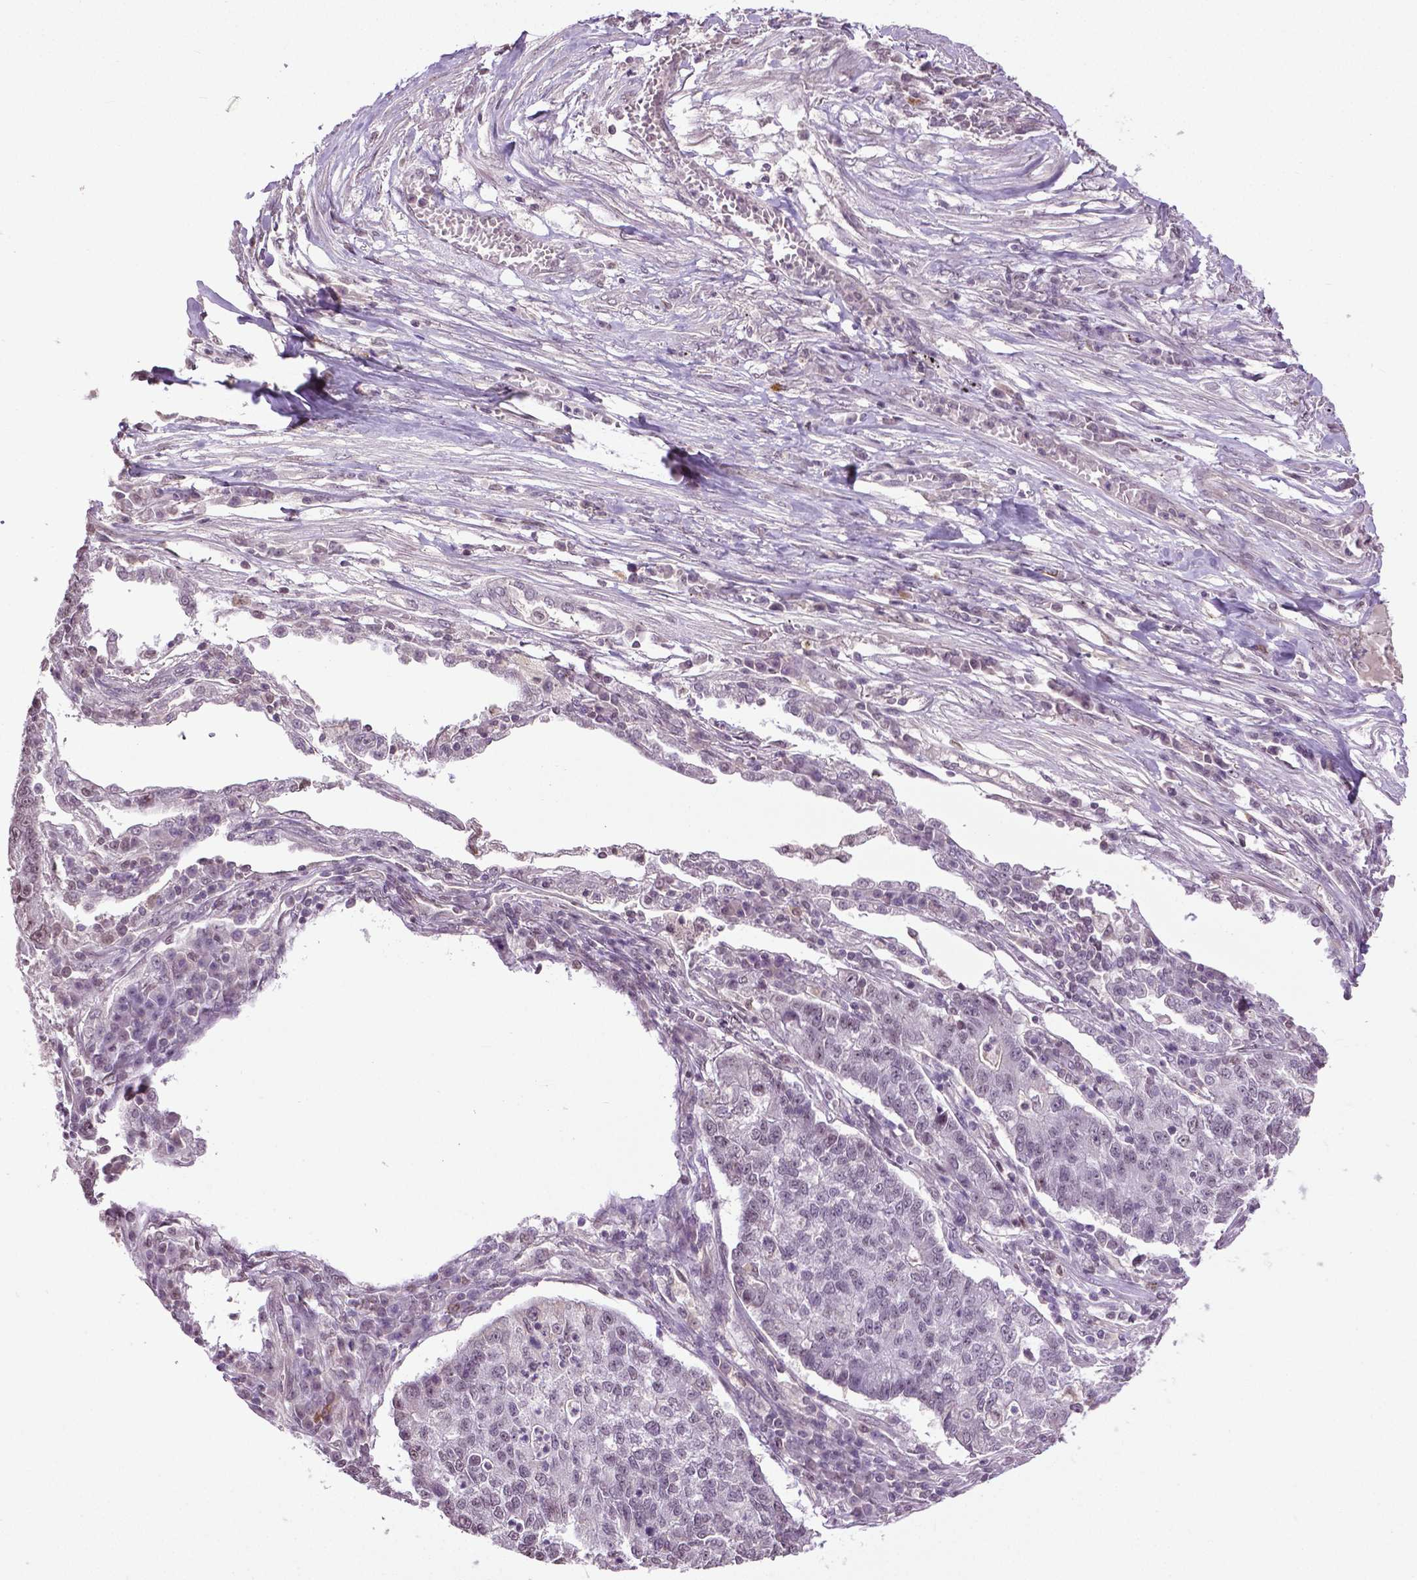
{"staining": {"intensity": "negative", "quantity": "none", "location": "none"}, "tissue": "lung cancer", "cell_type": "Tumor cells", "image_type": "cancer", "snomed": [{"axis": "morphology", "description": "Adenocarcinoma, NOS"}, {"axis": "topography", "description": "Lung"}], "caption": "A photomicrograph of lung cancer stained for a protein shows no brown staining in tumor cells.", "gene": "DLX5", "patient": {"sex": "male", "age": 57}}